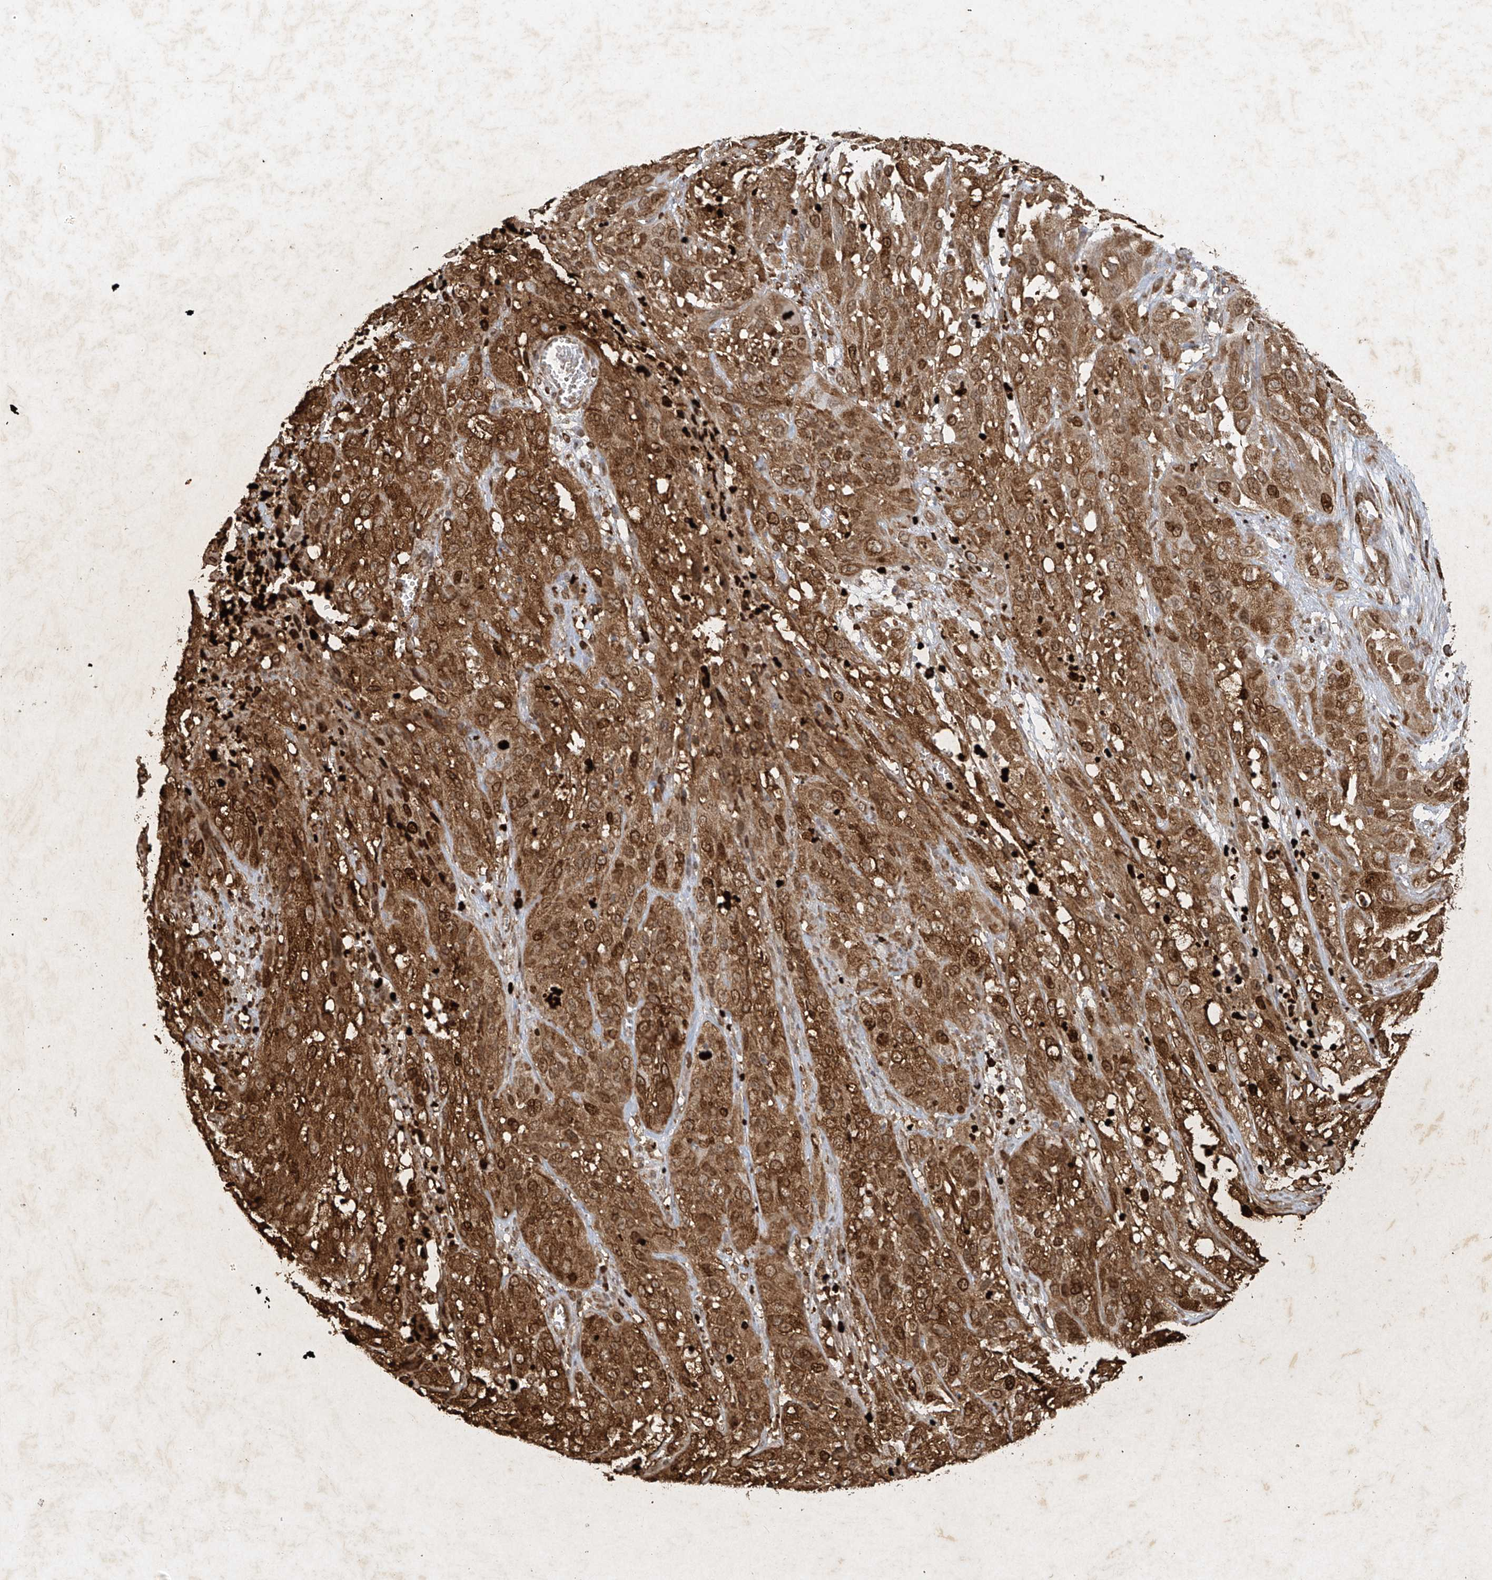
{"staining": {"intensity": "moderate", "quantity": ">75%", "location": "cytoplasmic/membranous,nuclear"}, "tissue": "cervical cancer", "cell_type": "Tumor cells", "image_type": "cancer", "snomed": [{"axis": "morphology", "description": "Squamous cell carcinoma, NOS"}, {"axis": "topography", "description": "Cervix"}], "caption": "Moderate cytoplasmic/membranous and nuclear positivity for a protein is present in approximately >75% of tumor cells of squamous cell carcinoma (cervical) using IHC.", "gene": "ATRIP", "patient": {"sex": "female", "age": 32}}